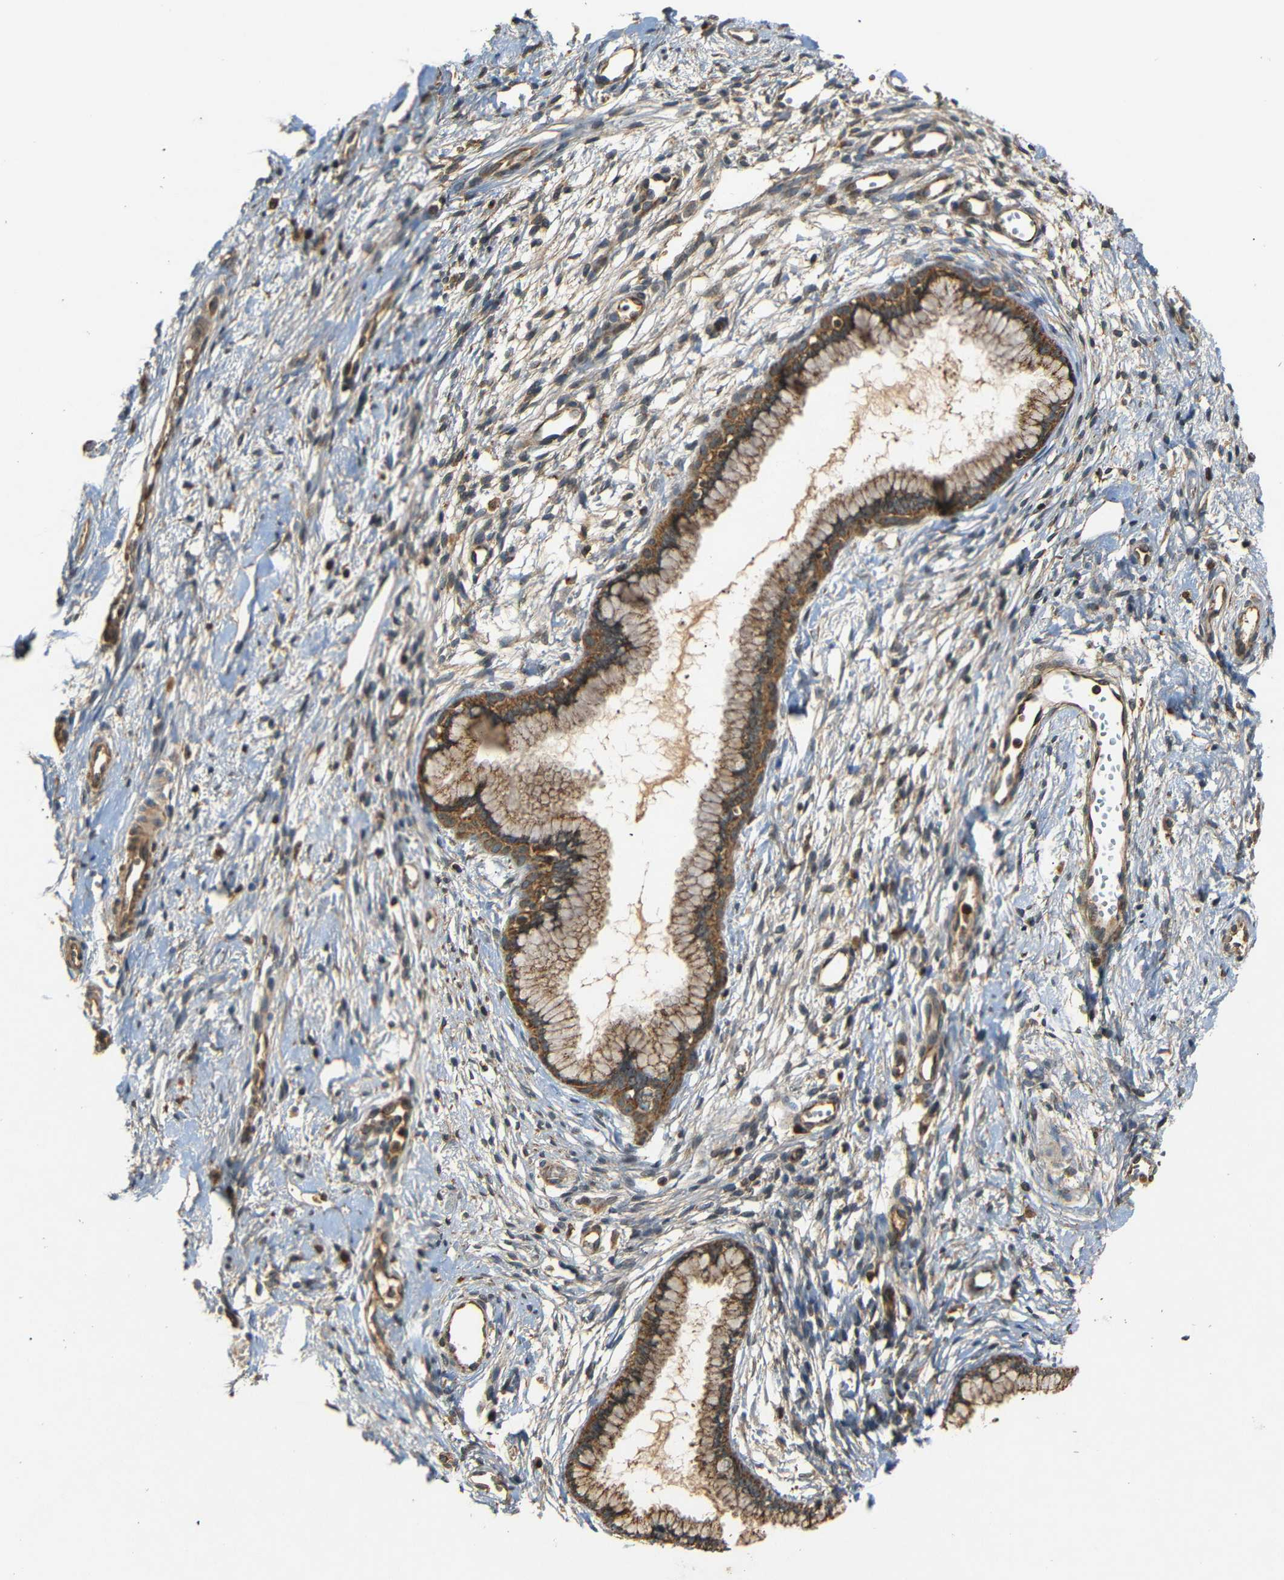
{"staining": {"intensity": "moderate", "quantity": ">75%", "location": "cytoplasmic/membranous"}, "tissue": "cervix", "cell_type": "Glandular cells", "image_type": "normal", "snomed": [{"axis": "morphology", "description": "Normal tissue, NOS"}, {"axis": "topography", "description": "Cervix"}], "caption": "Cervix stained with DAB IHC displays medium levels of moderate cytoplasmic/membranous expression in approximately >75% of glandular cells.", "gene": "TANK", "patient": {"sex": "female", "age": 65}}